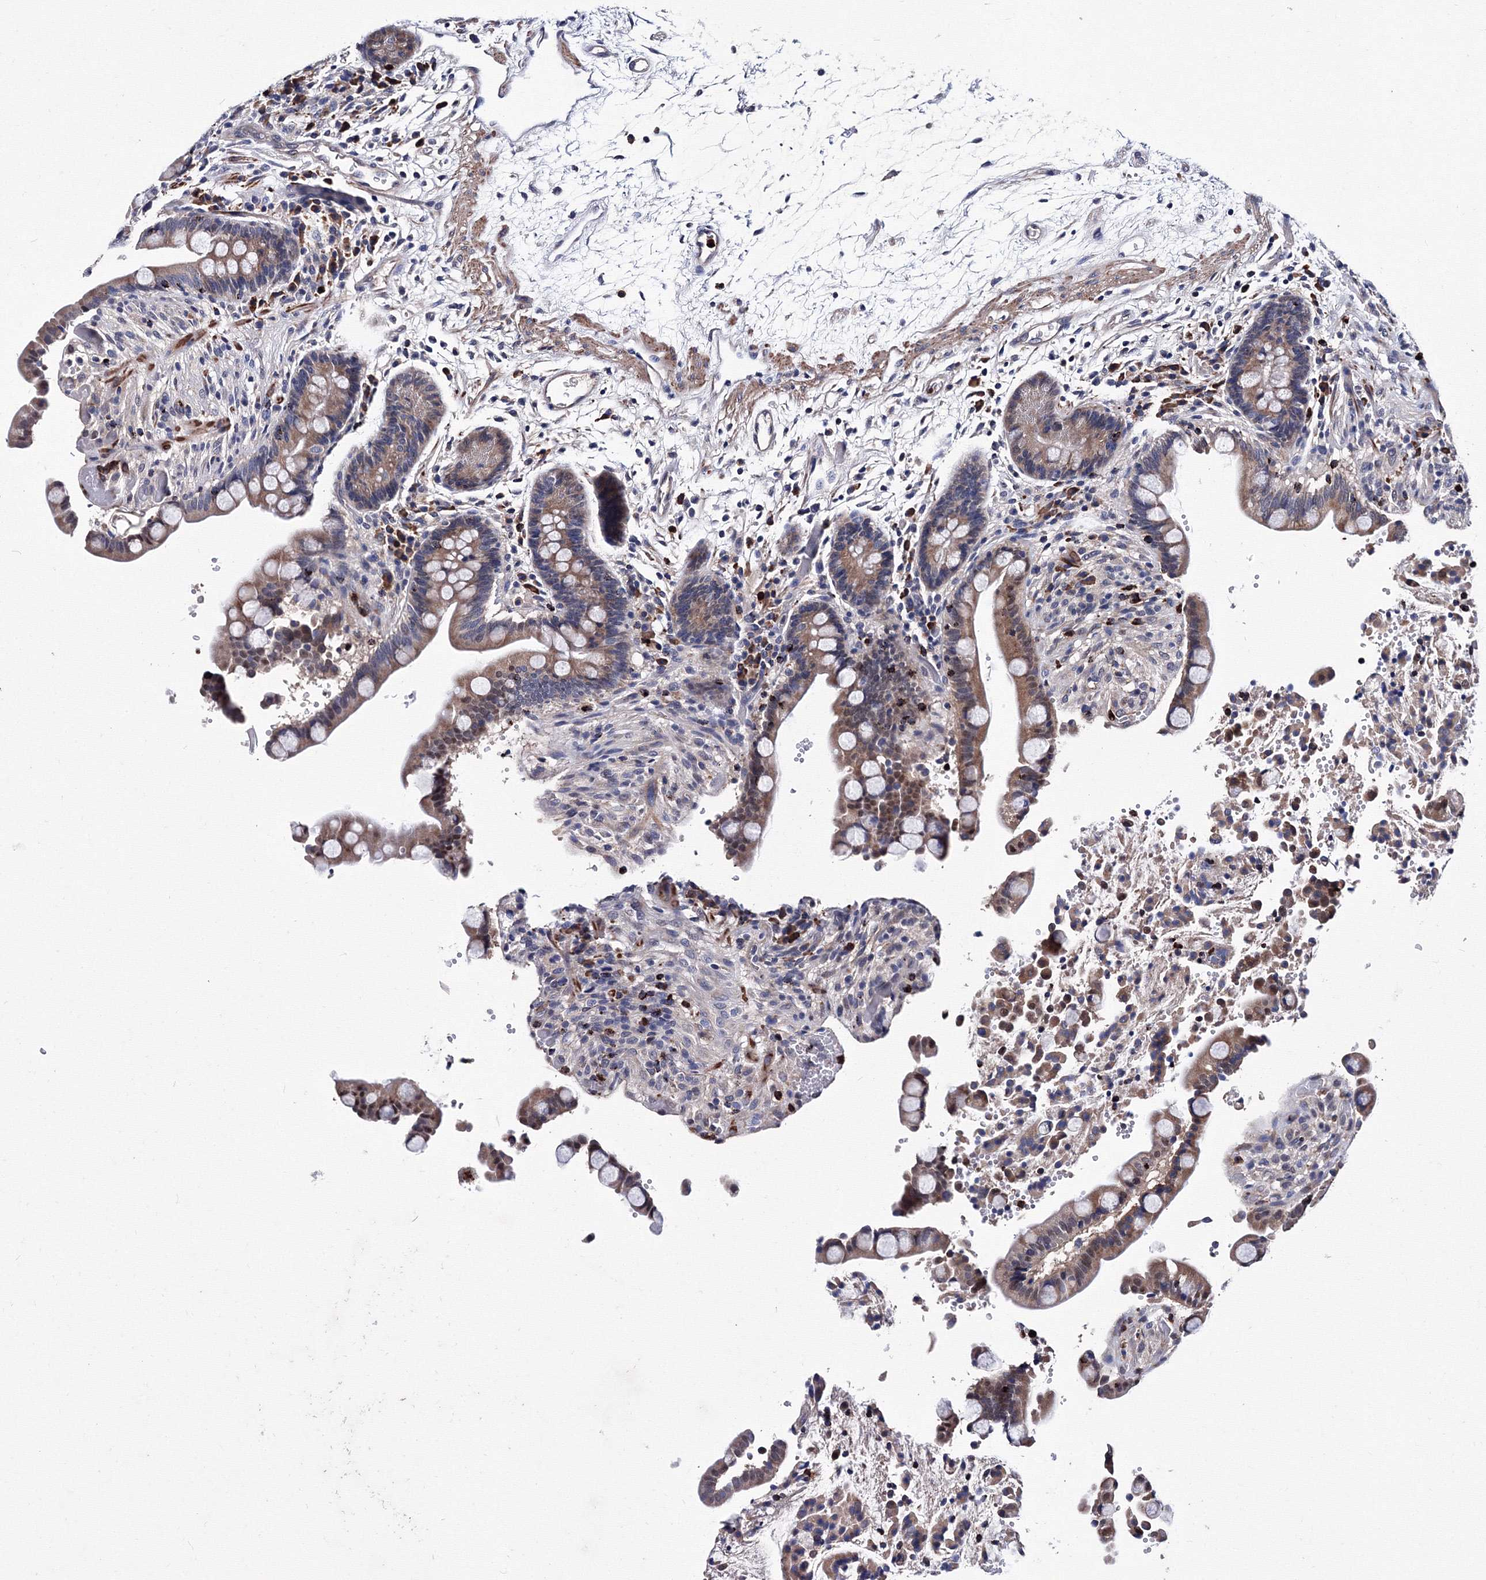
{"staining": {"intensity": "negative", "quantity": "none", "location": "none"}, "tissue": "colon", "cell_type": "Endothelial cells", "image_type": "normal", "snomed": [{"axis": "morphology", "description": "Normal tissue, NOS"}, {"axis": "topography", "description": "Colon"}], "caption": "Colon was stained to show a protein in brown. There is no significant positivity in endothelial cells. (DAB (3,3'-diaminobenzidine) immunohistochemistry (IHC) with hematoxylin counter stain).", "gene": "PHYKPL", "patient": {"sex": "male", "age": 73}}